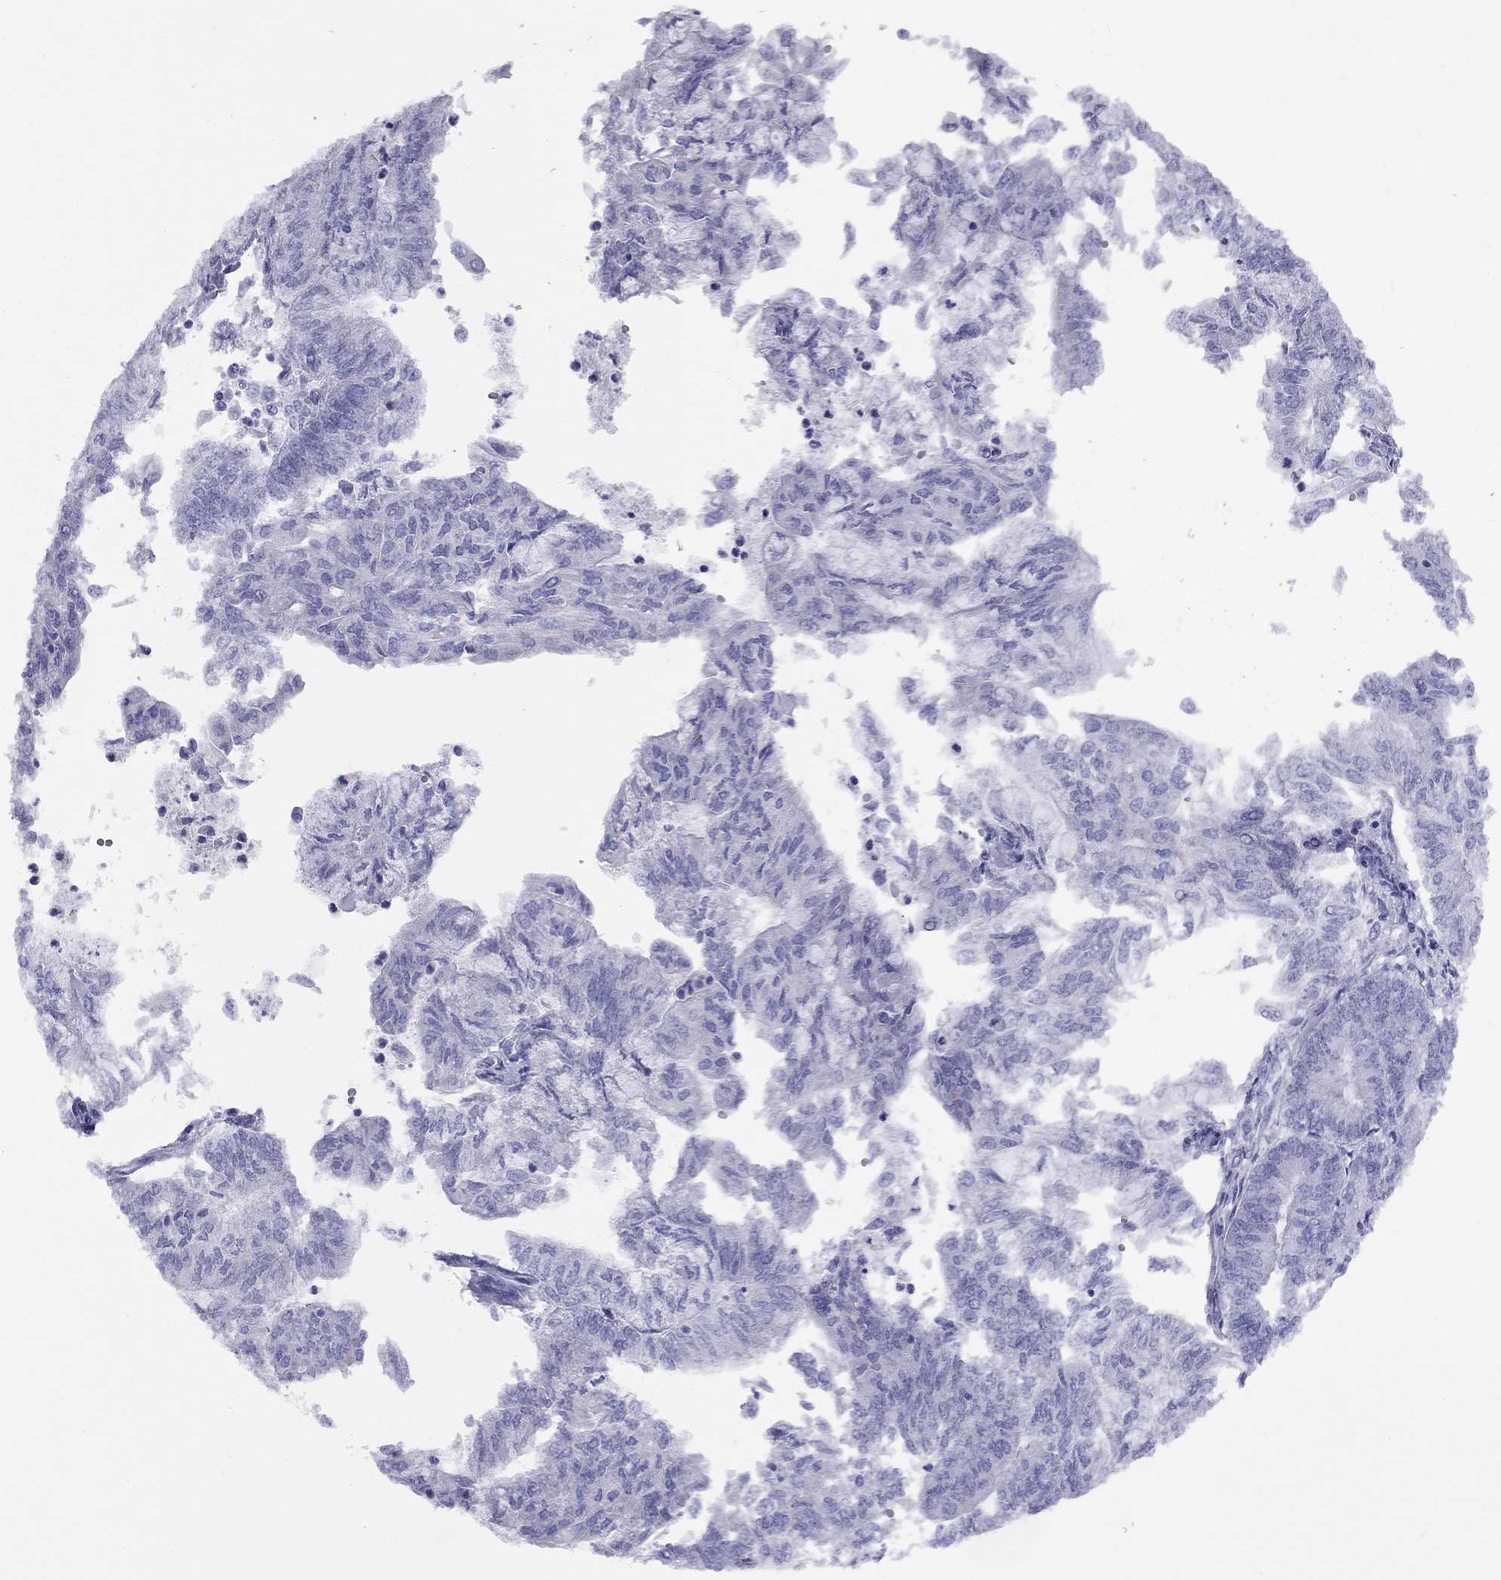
{"staining": {"intensity": "negative", "quantity": "none", "location": "none"}, "tissue": "endometrial cancer", "cell_type": "Tumor cells", "image_type": "cancer", "snomed": [{"axis": "morphology", "description": "Adenocarcinoma, NOS"}, {"axis": "topography", "description": "Endometrium"}], "caption": "Immunohistochemistry (IHC) of human endometrial cancer (adenocarcinoma) reveals no expression in tumor cells.", "gene": "DPY19L2", "patient": {"sex": "female", "age": 59}}